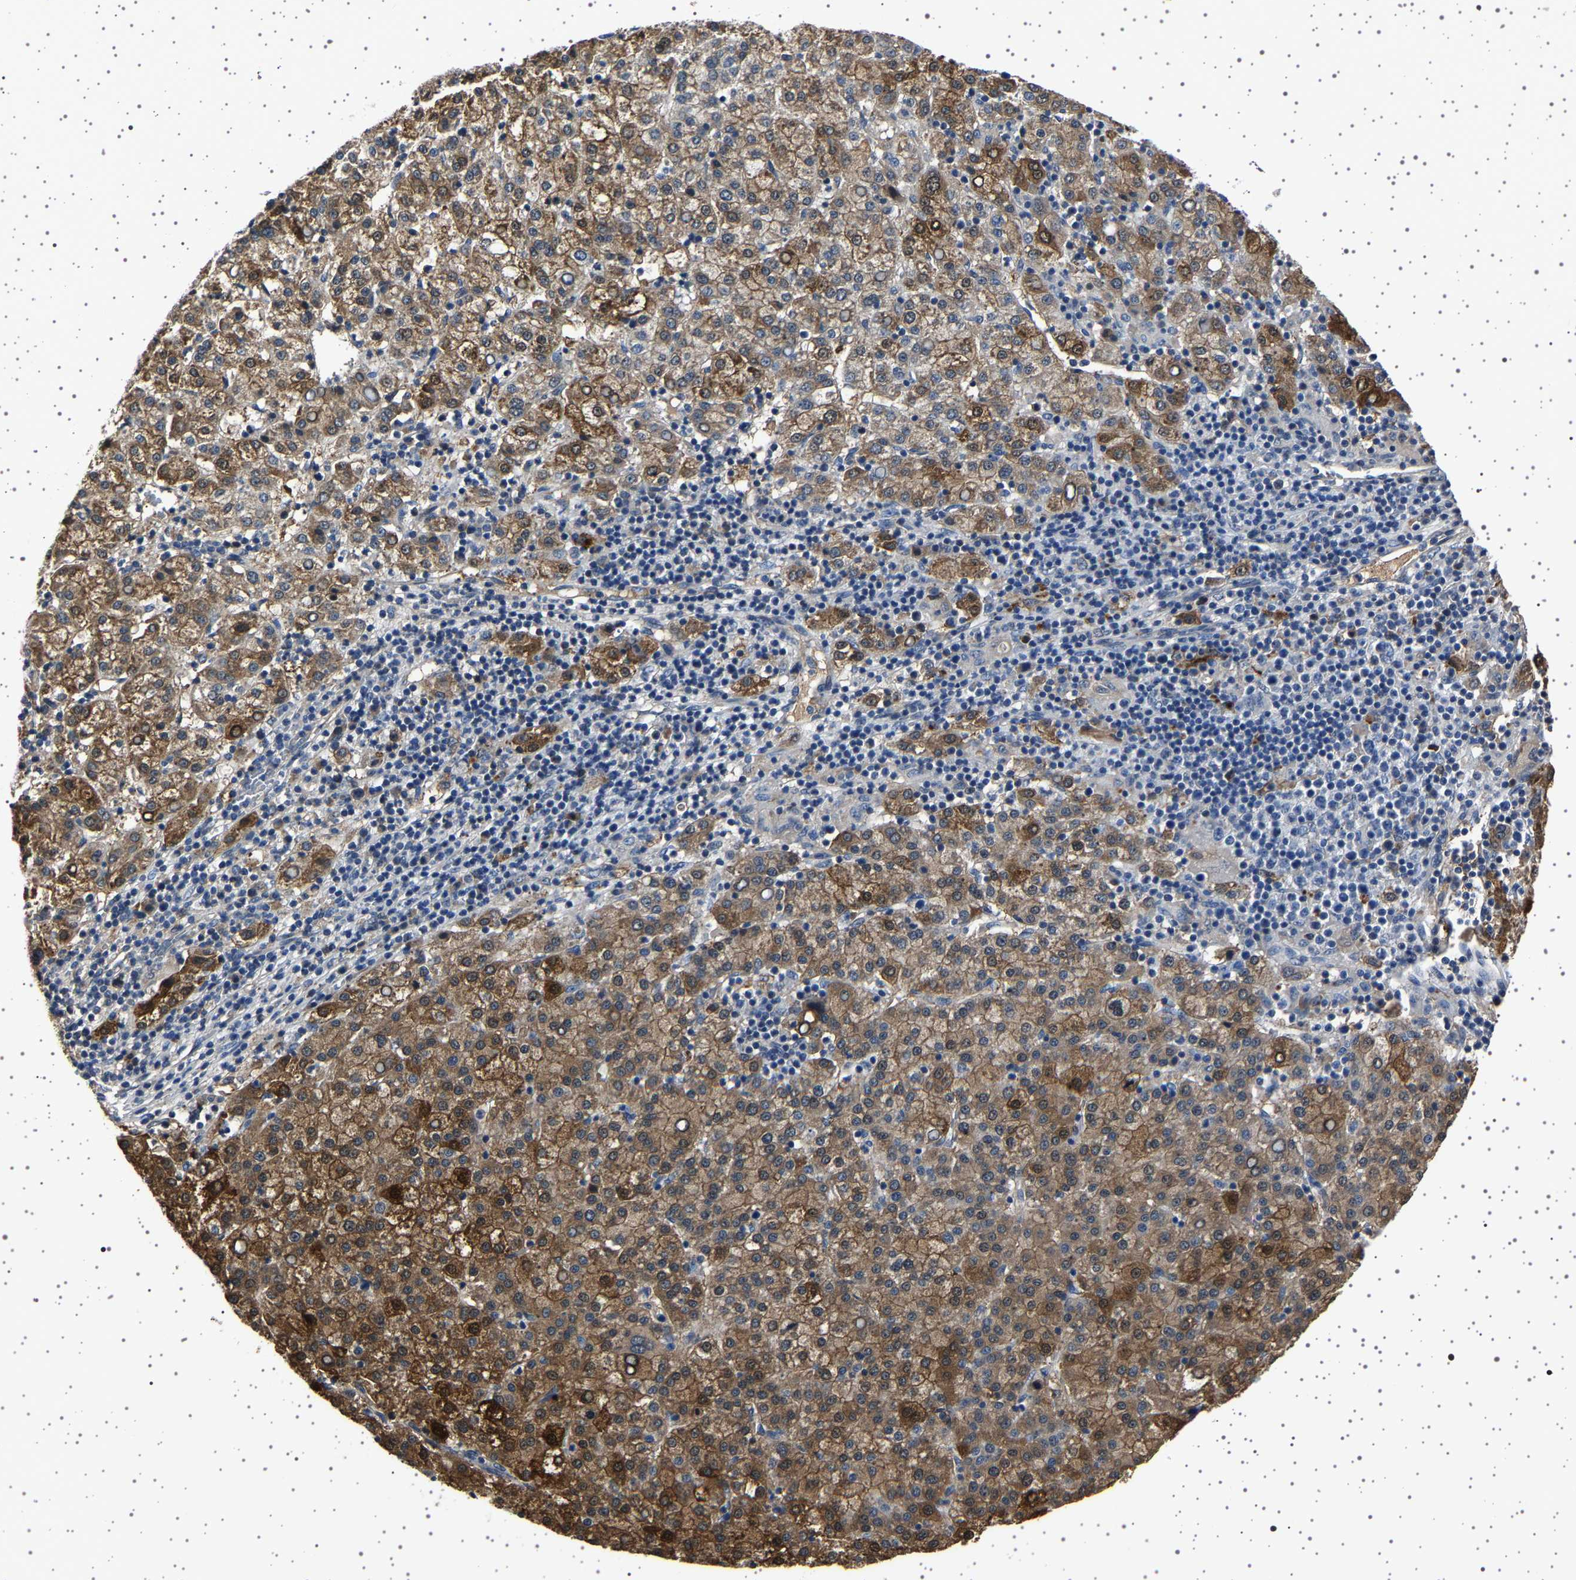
{"staining": {"intensity": "moderate", "quantity": ">75%", "location": "cytoplasmic/membranous"}, "tissue": "liver cancer", "cell_type": "Tumor cells", "image_type": "cancer", "snomed": [{"axis": "morphology", "description": "Carcinoma, Hepatocellular, NOS"}, {"axis": "topography", "description": "Liver"}], "caption": "An image of human liver cancer (hepatocellular carcinoma) stained for a protein exhibits moderate cytoplasmic/membranous brown staining in tumor cells. Immunohistochemistry stains the protein of interest in brown and the nuclei are stained blue.", "gene": "IL10RB", "patient": {"sex": "female", "age": 58}}